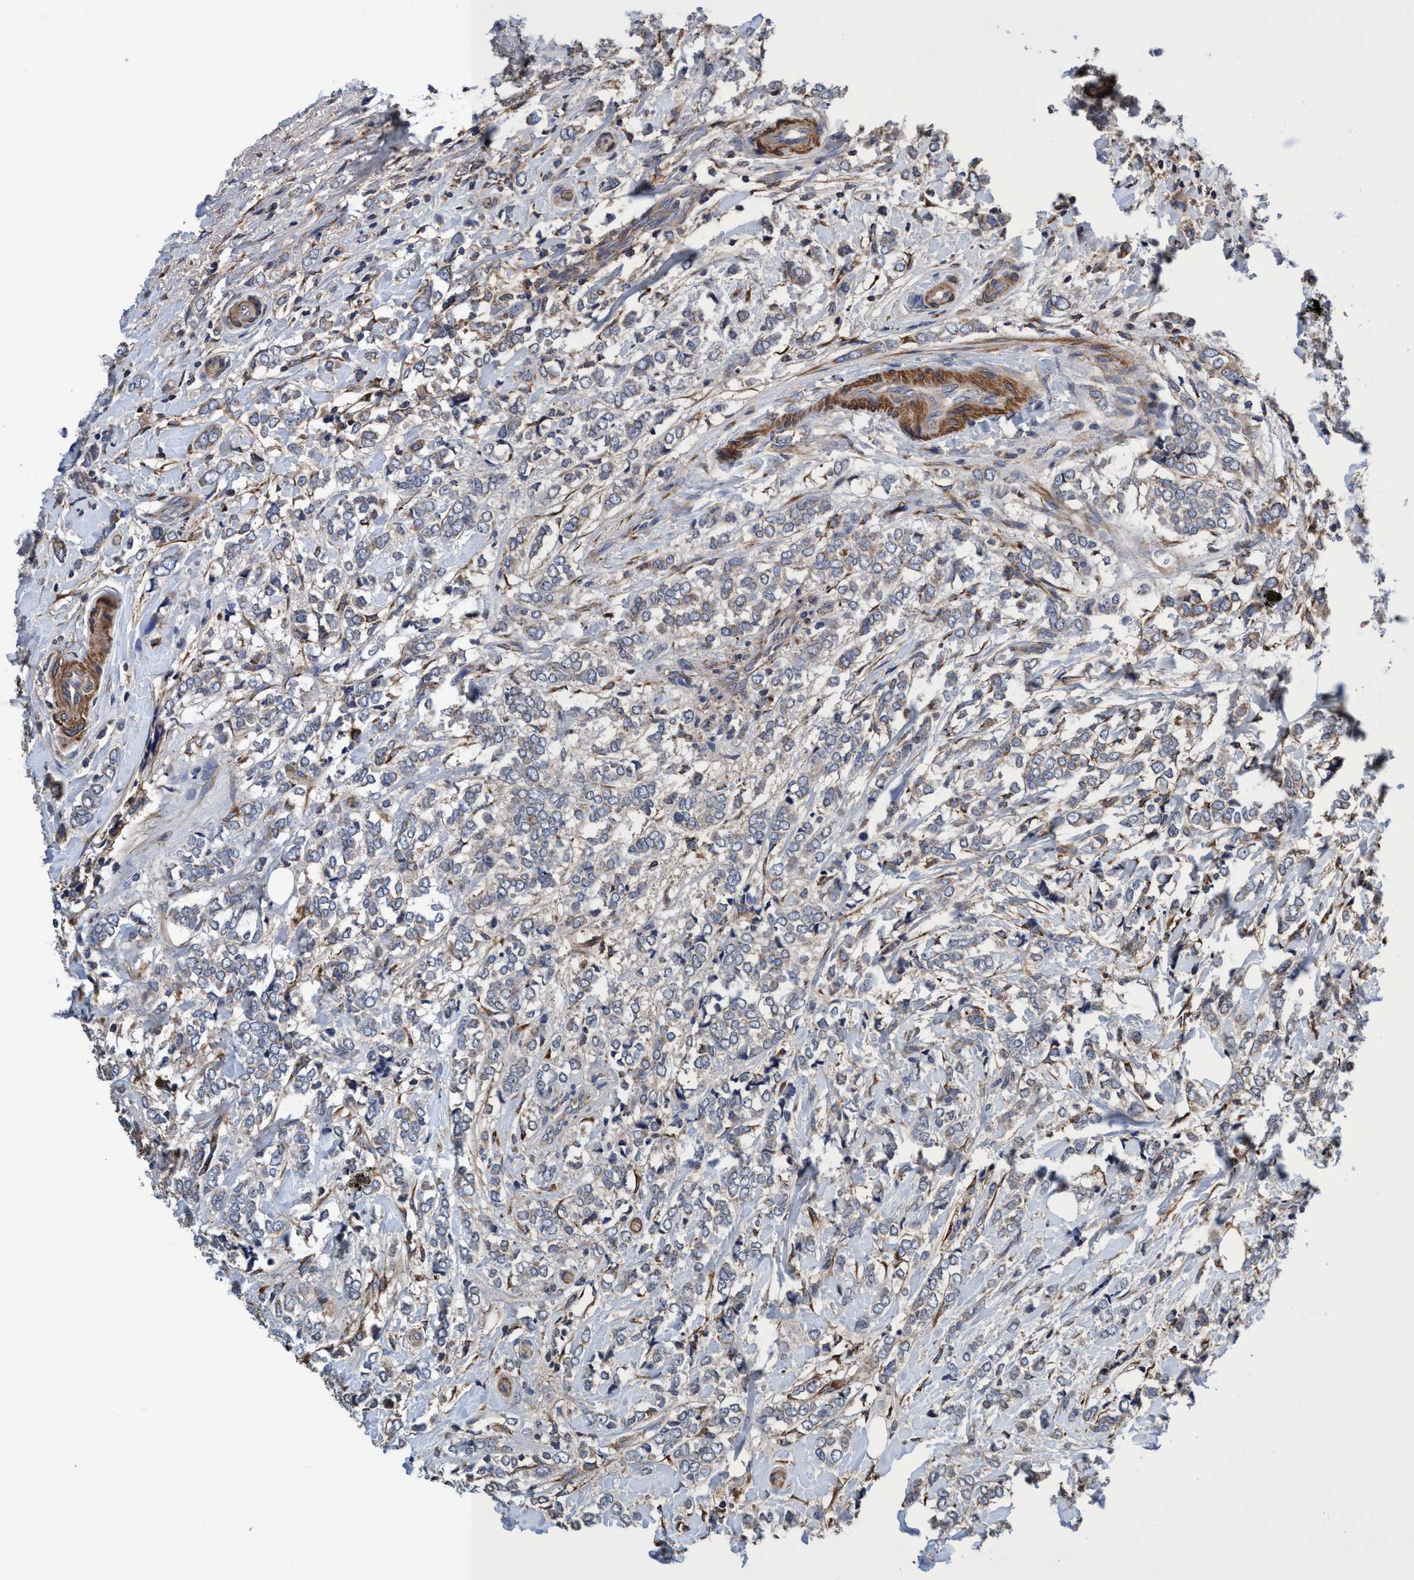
{"staining": {"intensity": "weak", "quantity": "25%-75%", "location": "cytoplasmic/membranous"}, "tissue": "breast cancer", "cell_type": "Tumor cells", "image_type": "cancer", "snomed": [{"axis": "morphology", "description": "Normal tissue, NOS"}, {"axis": "morphology", "description": "Lobular carcinoma"}, {"axis": "topography", "description": "Breast"}], "caption": "IHC of lobular carcinoma (breast) reveals low levels of weak cytoplasmic/membranous staining in about 25%-75% of tumor cells.", "gene": "CALCOCO2", "patient": {"sex": "female", "age": 47}}